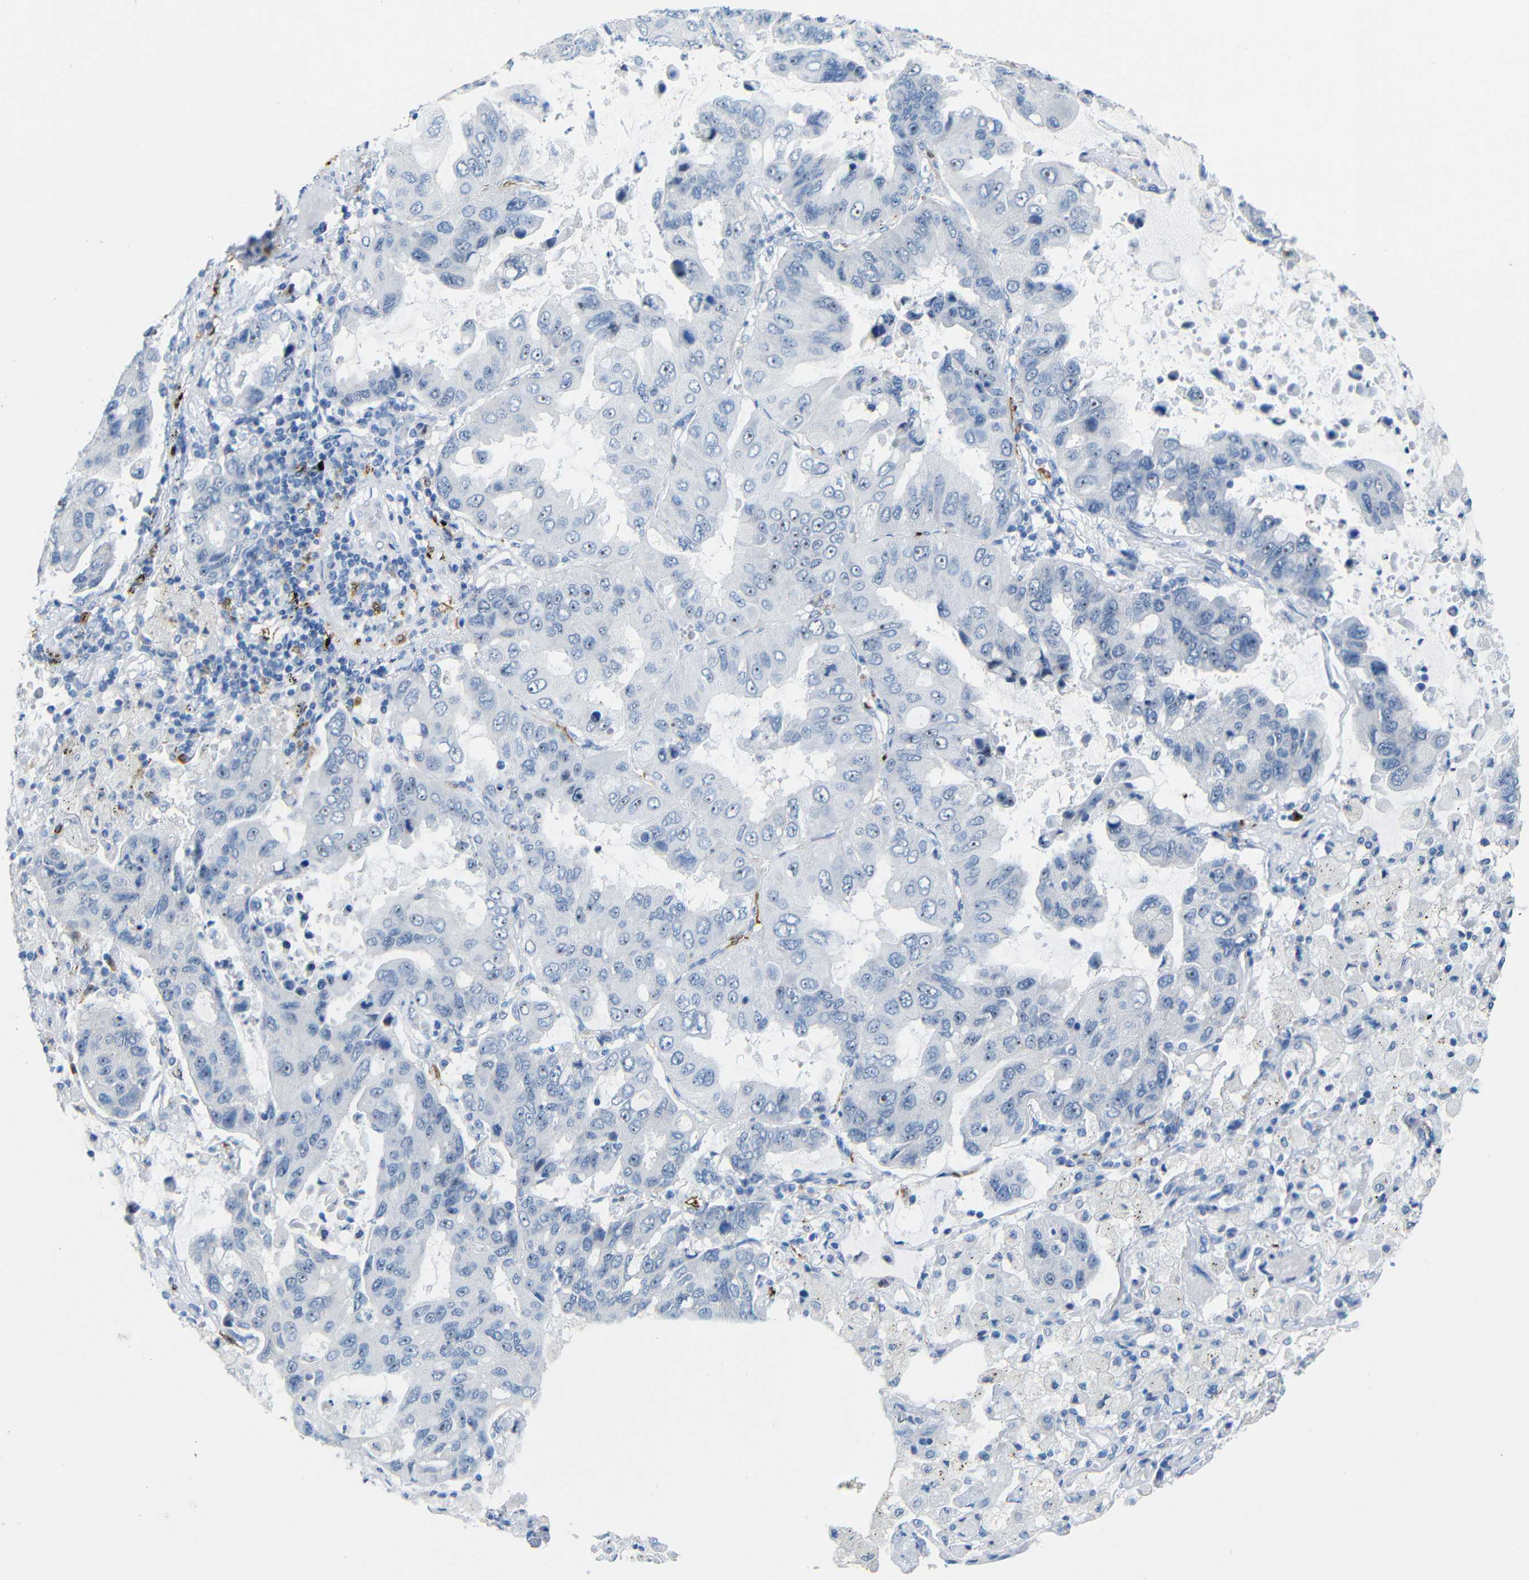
{"staining": {"intensity": "moderate", "quantity": "<25%", "location": "nuclear"}, "tissue": "lung cancer", "cell_type": "Tumor cells", "image_type": "cancer", "snomed": [{"axis": "morphology", "description": "Adenocarcinoma, NOS"}, {"axis": "topography", "description": "Lung"}], "caption": "Adenocarcinoma (lung) stained for a protein (brown) reveals moderate nuclear positive expression in approximately <25% of tumor cells.", "gene": "C1orf210", "patient": {"sex": "male", "age": 64}}